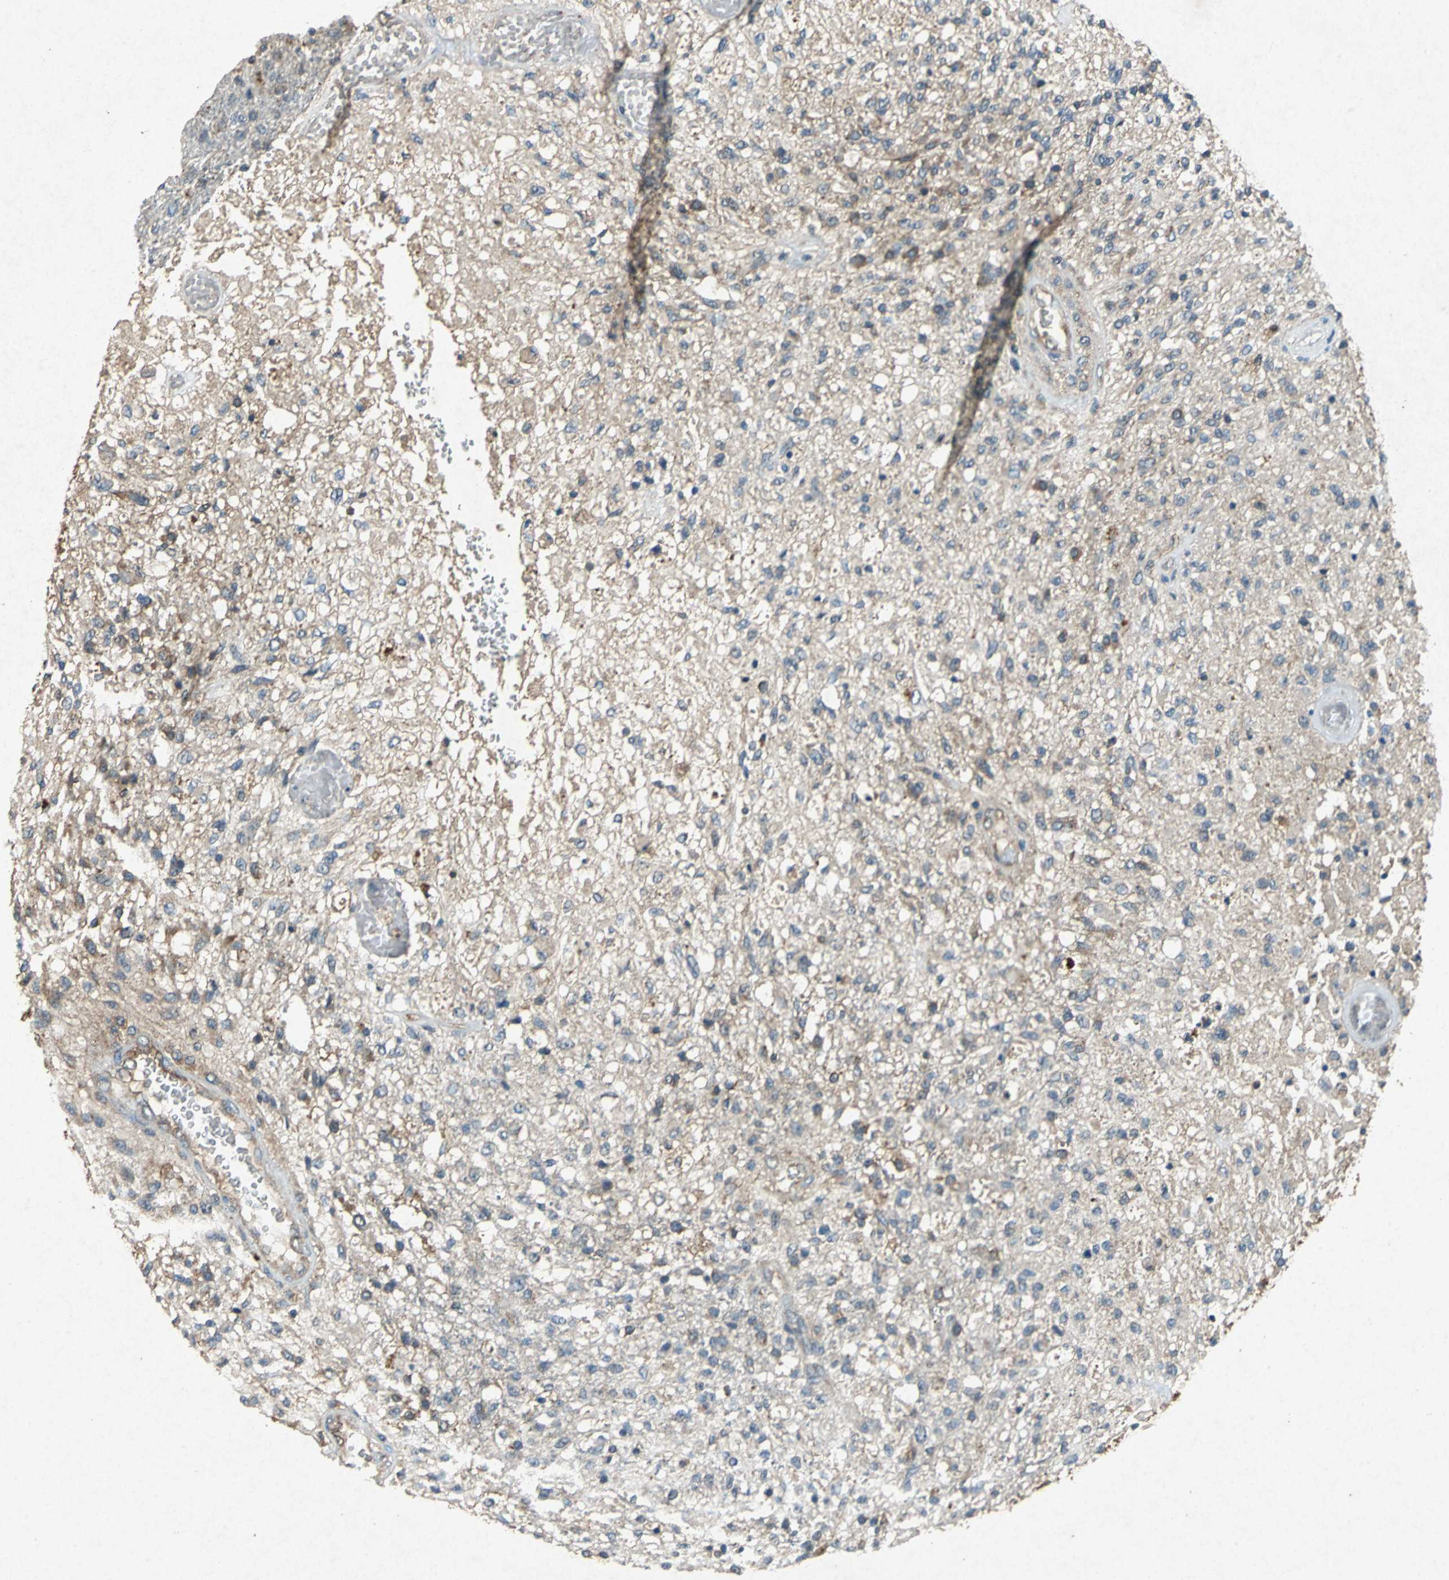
{"staining": {"intensity": "weak", "quantity": "25%-75%", "location": "cytoplasmic/membranous"}, "tissue": "glioma", "cell_type": "Tumor cells", "image_type": "cancer", "snomed": [{"axis": "morphology", "description": "Normal tissue, NOS"}, {"axis": "morphology", "description": "Glioma, malignant, High grade"}, {"axis": "topography", "description": "Cerebral cortex"}], "caption": "Brown immunohistochemical staining in human glioma exhibits weak cytoplasmic/membranous staining in approximately 25%-75% of tumor cells.", "gene": "HSP90AB1", "patient": {"sex": "male", "age": 77}}